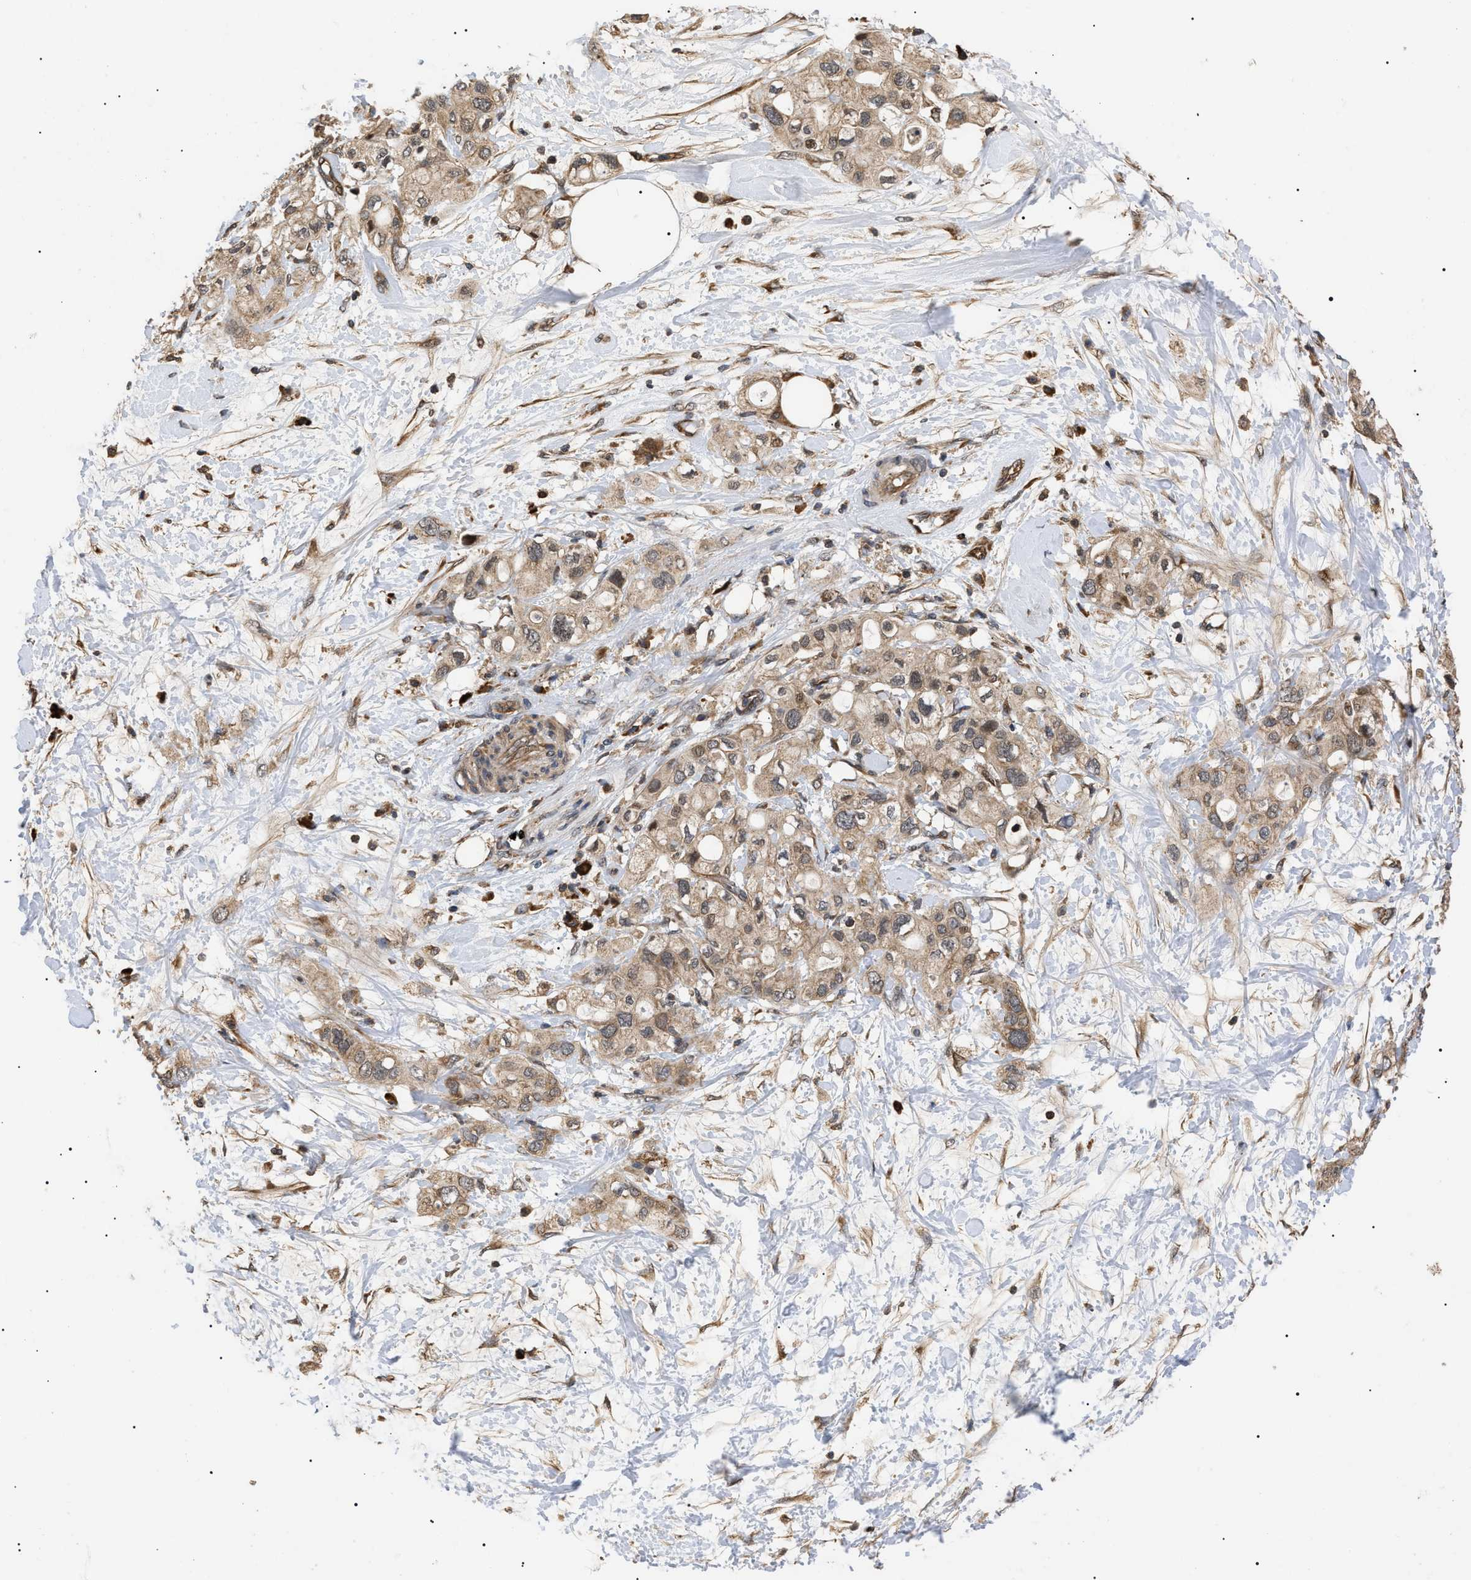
{"staining": {"intensity": "weak", "quantity": ">75%", "location": "cytoplasmic/membranous"}, "tissue": "pancreatic cancer", "cell_type": "Tumor cells", "image_type": "cancer", "snomed": [{"axis": "morphology", "description": "Adenocarcinoma, NOS"}, {"axis": "topography", "description": "Pancreas"}], "caption": "The immunohistochemical stain highlights weak cytoplasmic/membranous positivity in tumor cells of pancreatic cancer tissue.", "gene": "ASTL", "patient": {"sex": "female", "age": 56}}